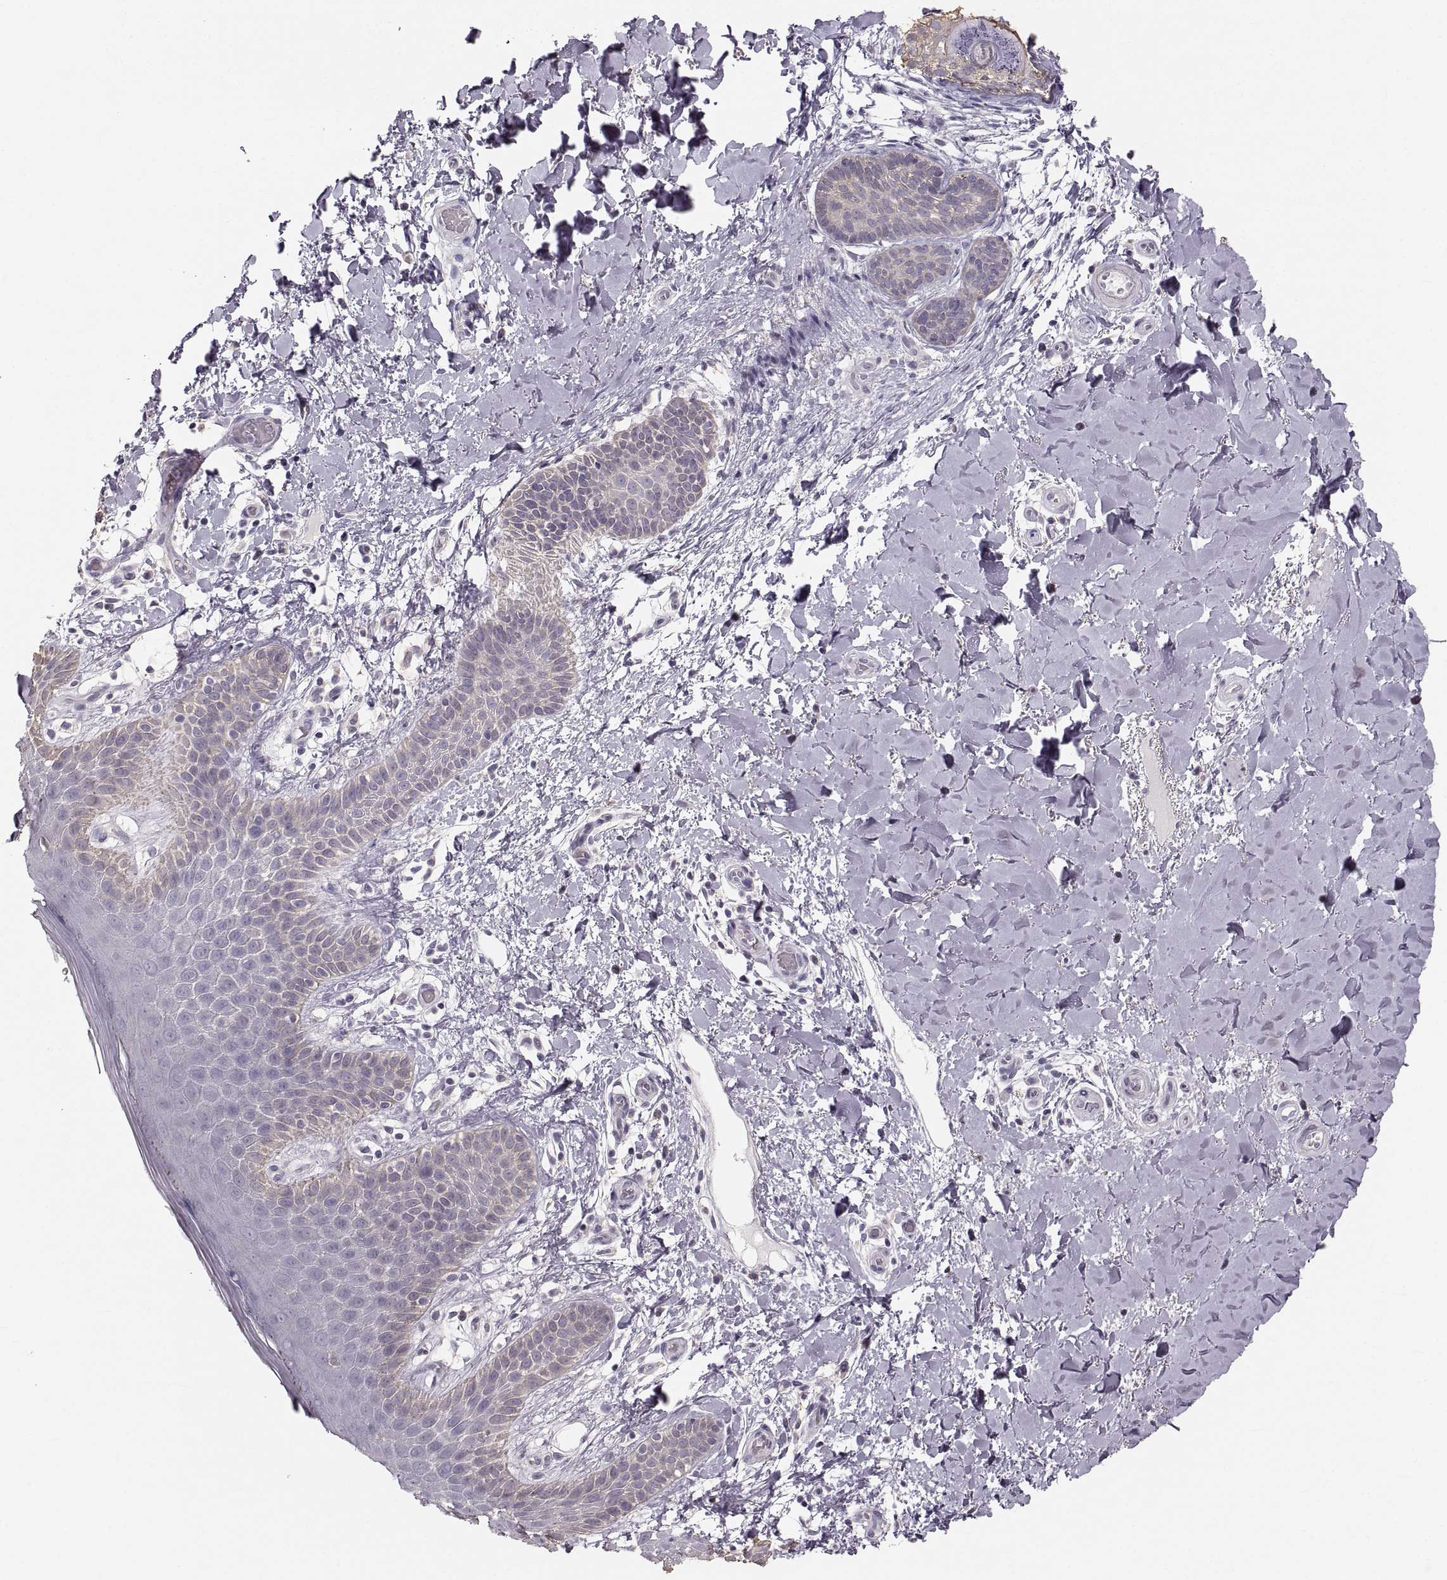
{"staining": {"intensity": "negative", "quantity": "none", "location": "none"}, "tissue": "skin", "cell_type": "Epidermal cells", "image_type": "normal", "snomed": [{"axis": "morphology", "description": "Normal tissue, NOS"}, {"axis": "topography", "description": "Anal"}], "caption": "Immunohistochemistry image of benign skin: skin stained with DAB shows no significant protein positivity in epidermal cells.", "gene": "RUNDC3A", "patient": {"sex": "male", "age": 36}}